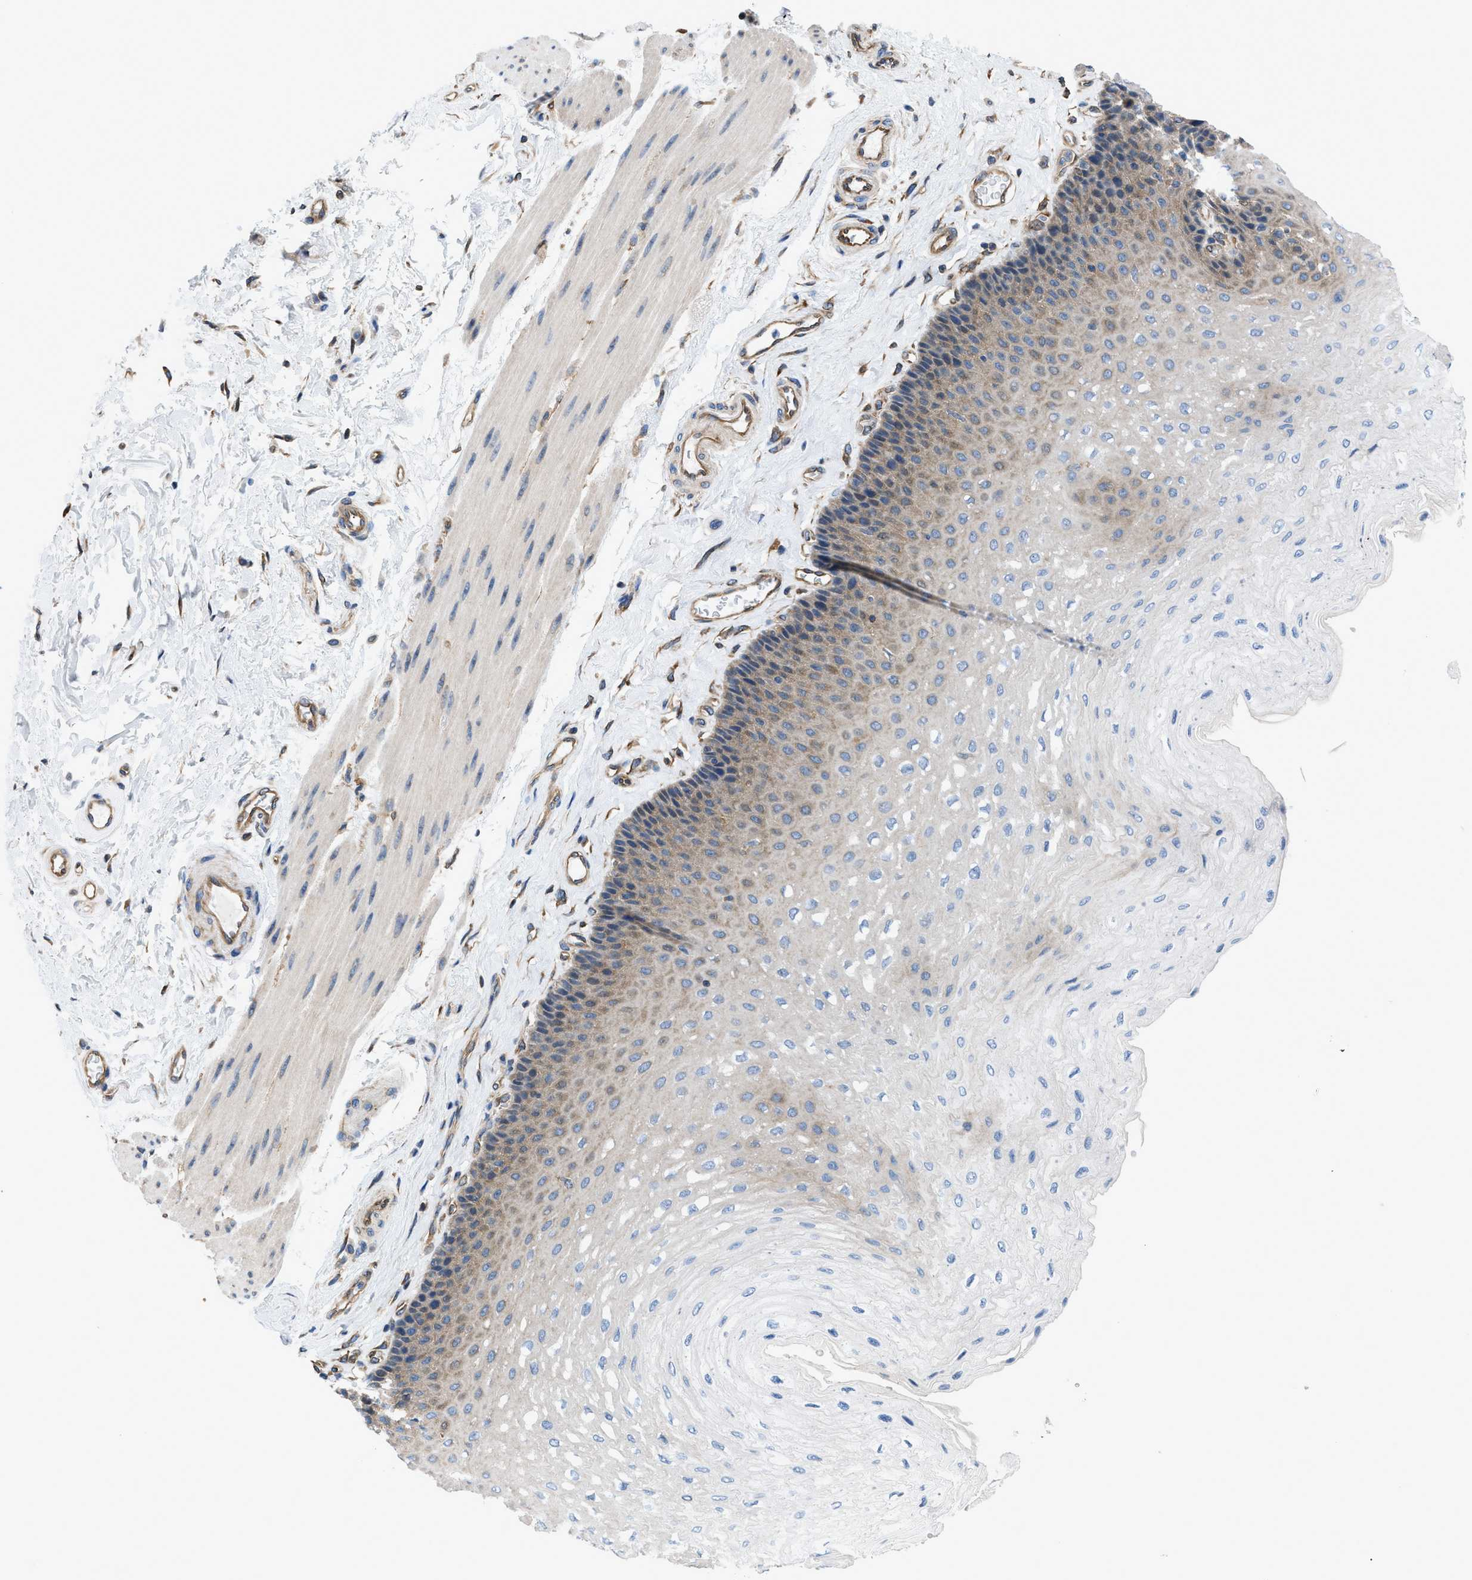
{"staining": {"intensity": "moderate", "quantity": "25%-75%", "location": "cytoplasmic/membranous"}, "tissue": "esophagus", "cell_type": "Squamous epithelial cells", "image_type": "normal", "snomed": [{"axis": "morphology", "description": "Normal tissue, NOS"}, {"axis": "topography", "description": "Esophagus"}], "caption": "Immunohistochemistry photomicrograph of normal esophagus: esophagus stained using immunohistochemistry (IHC) reveals medium levels of moderate protein expression localized specifically in the cytoplasmic/membranous of squamous epithelial cells, appearing as a cytoplasmic/membranous brown color.", "gene": "DMAC1", "patient": {"sex": "female", "age": 72}}